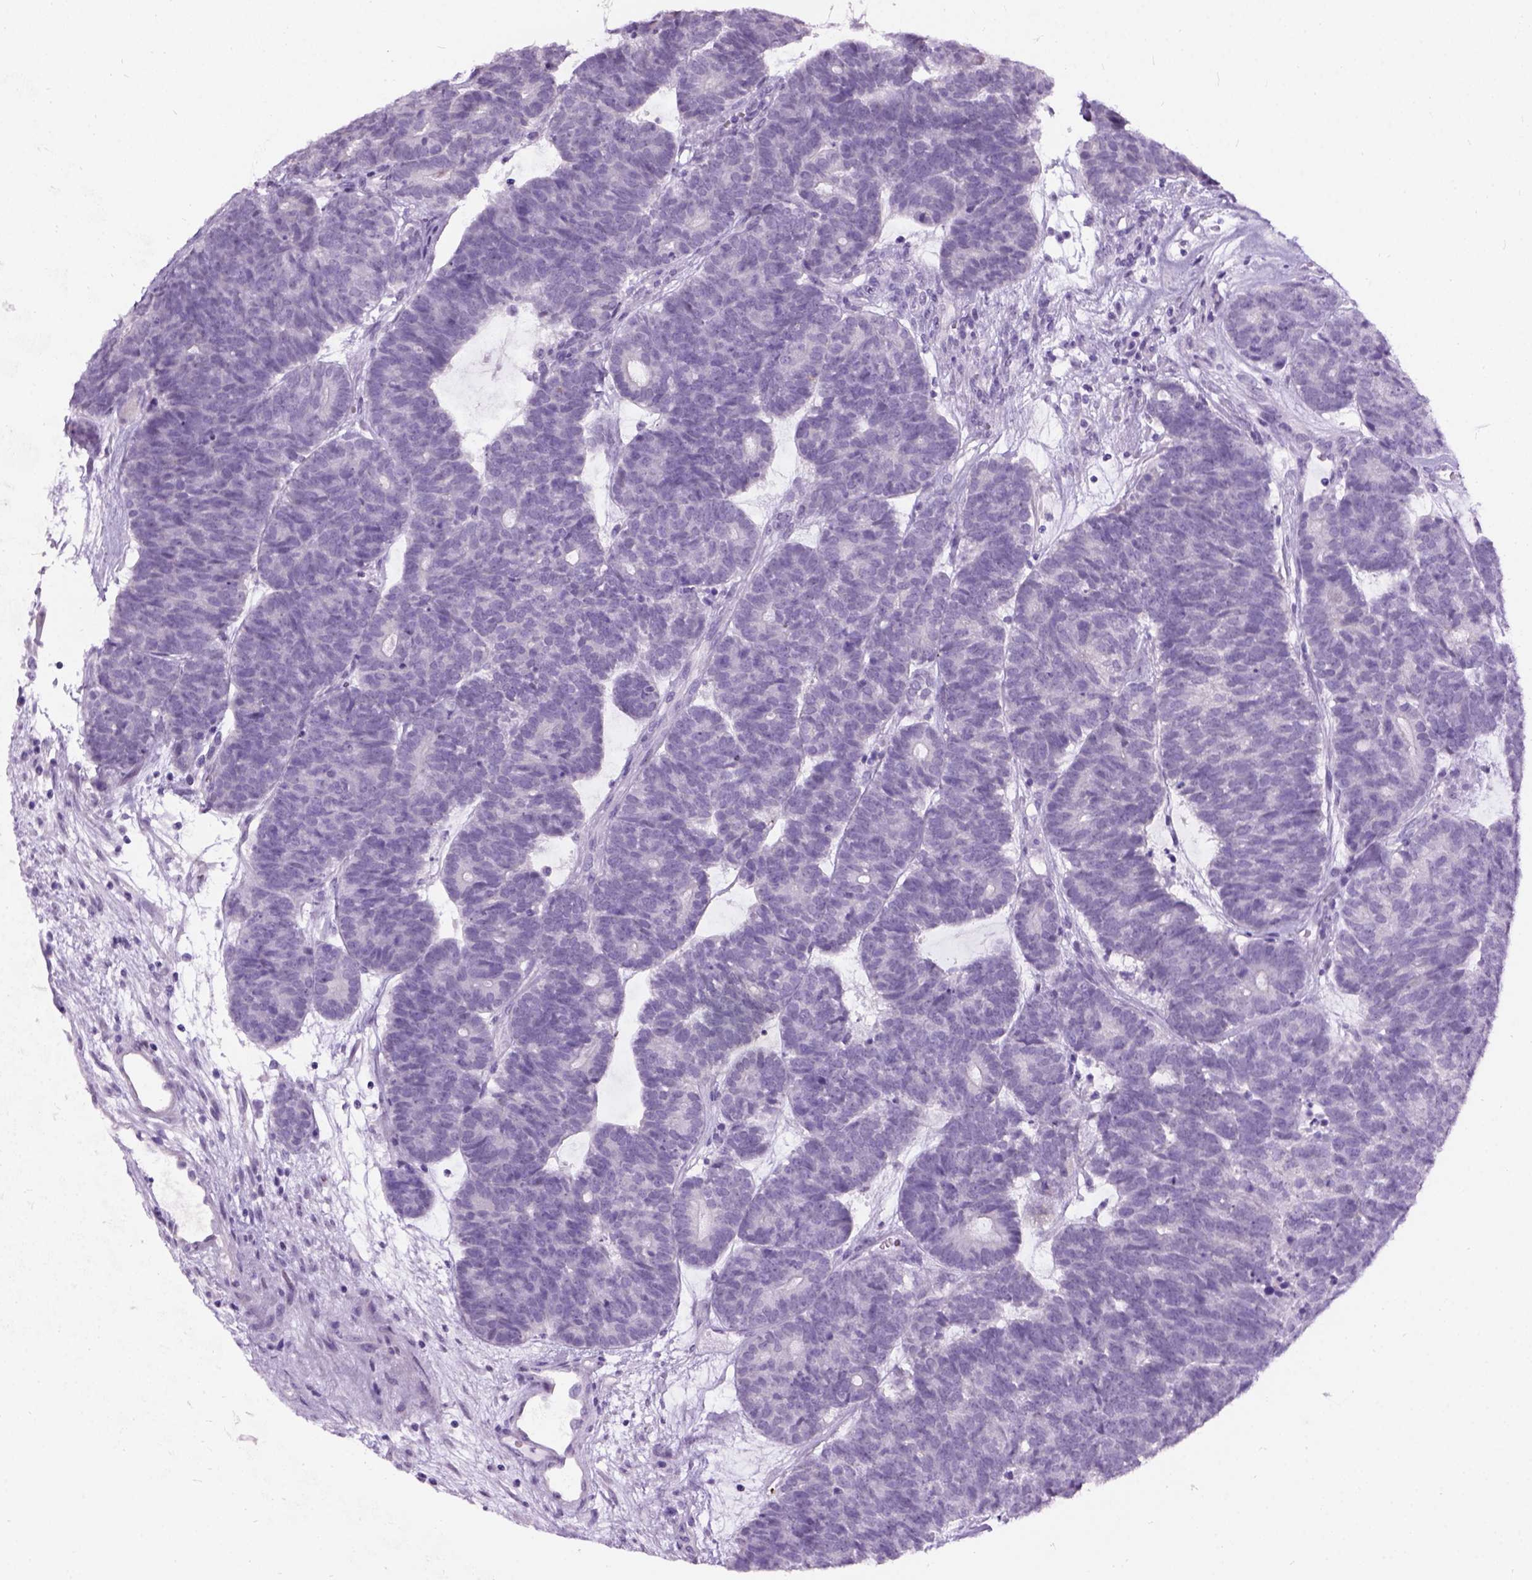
{"staining": {"intensity": "negative", "quantity": "none", "location": "none"}, "tissue": "head and neck cancer", "cell_type": "Tumor cells", "image_type": "cancer", "snomed": [{"axis": "morphology", "description": "Adenocarcinoma, NOS"}, {"axis": "topography", "description": "Head-Neck"}], "caption": "High power microscopy micrograph of an immunohistochemistry histopathology image of head and neck adenocarcinoma, revealing no significant staining in tumor cells. The staining was performed using DAB to visualize the protein expression in brown, while the nuclei were stained in blue with hematoxylin (Magnification: 20x).", "gene": "AXDND1", "patient": {"sex": "female", "age": 81}}